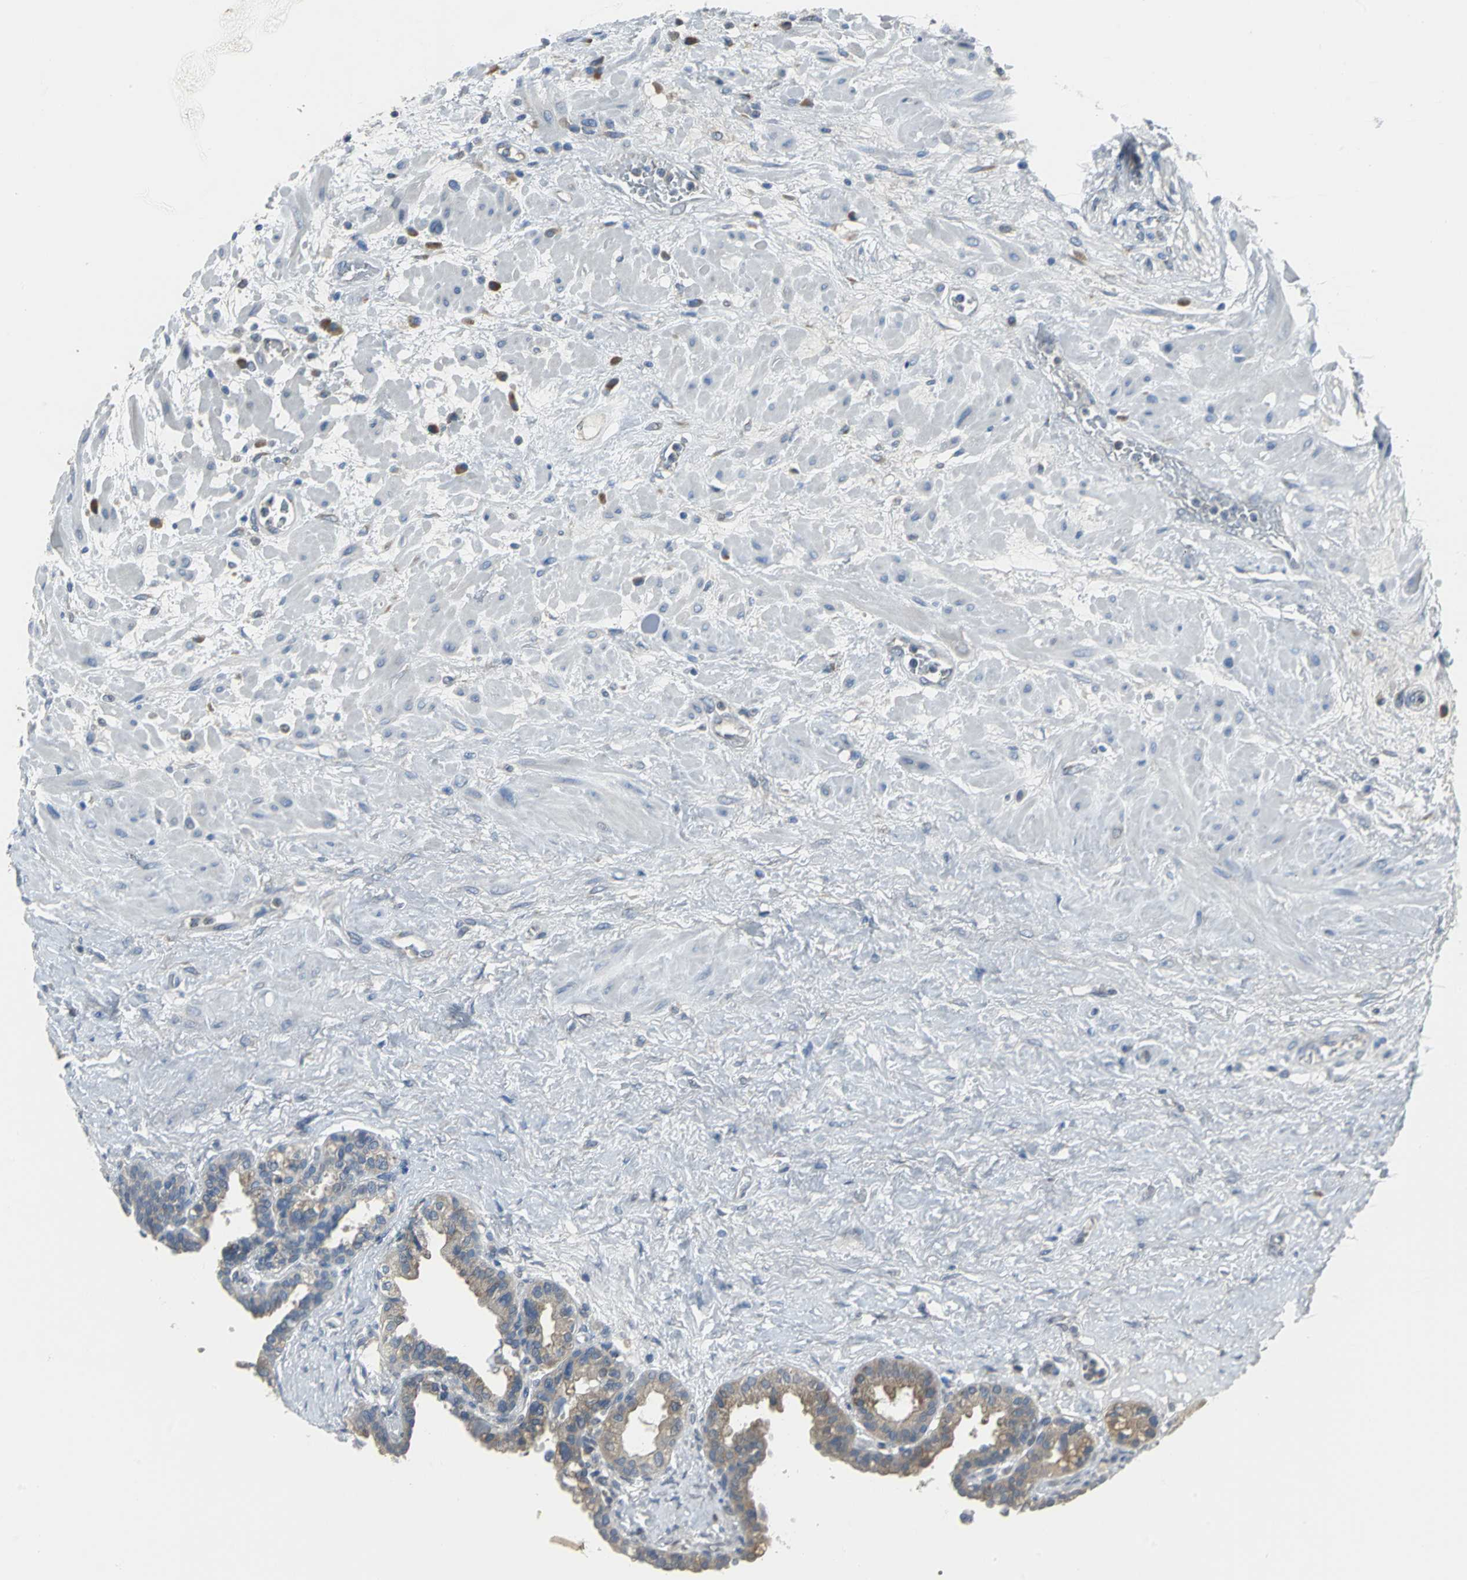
{"staining": {"intensity": "moderate", "quantity": "<25%", "location": "cytoplasmic/membranous"}, "tissue": "seminal vesicle", "cell_type": "Glandular cells", "image_type": "normal", "snomed": [{"axis": "morphology", "description": "Normal tissue, NOS"}, {"axis": "topography", "description": "Seminal veicle"}], "caption": "Immunohistochemical staining of benign human seminal vesicle exhibits low levels of moderate cytoplasmic/membranous expression in about <25% of glandular cells.", "gene": "EIF5A", "patient": {"sex": "male", "age": 61}}